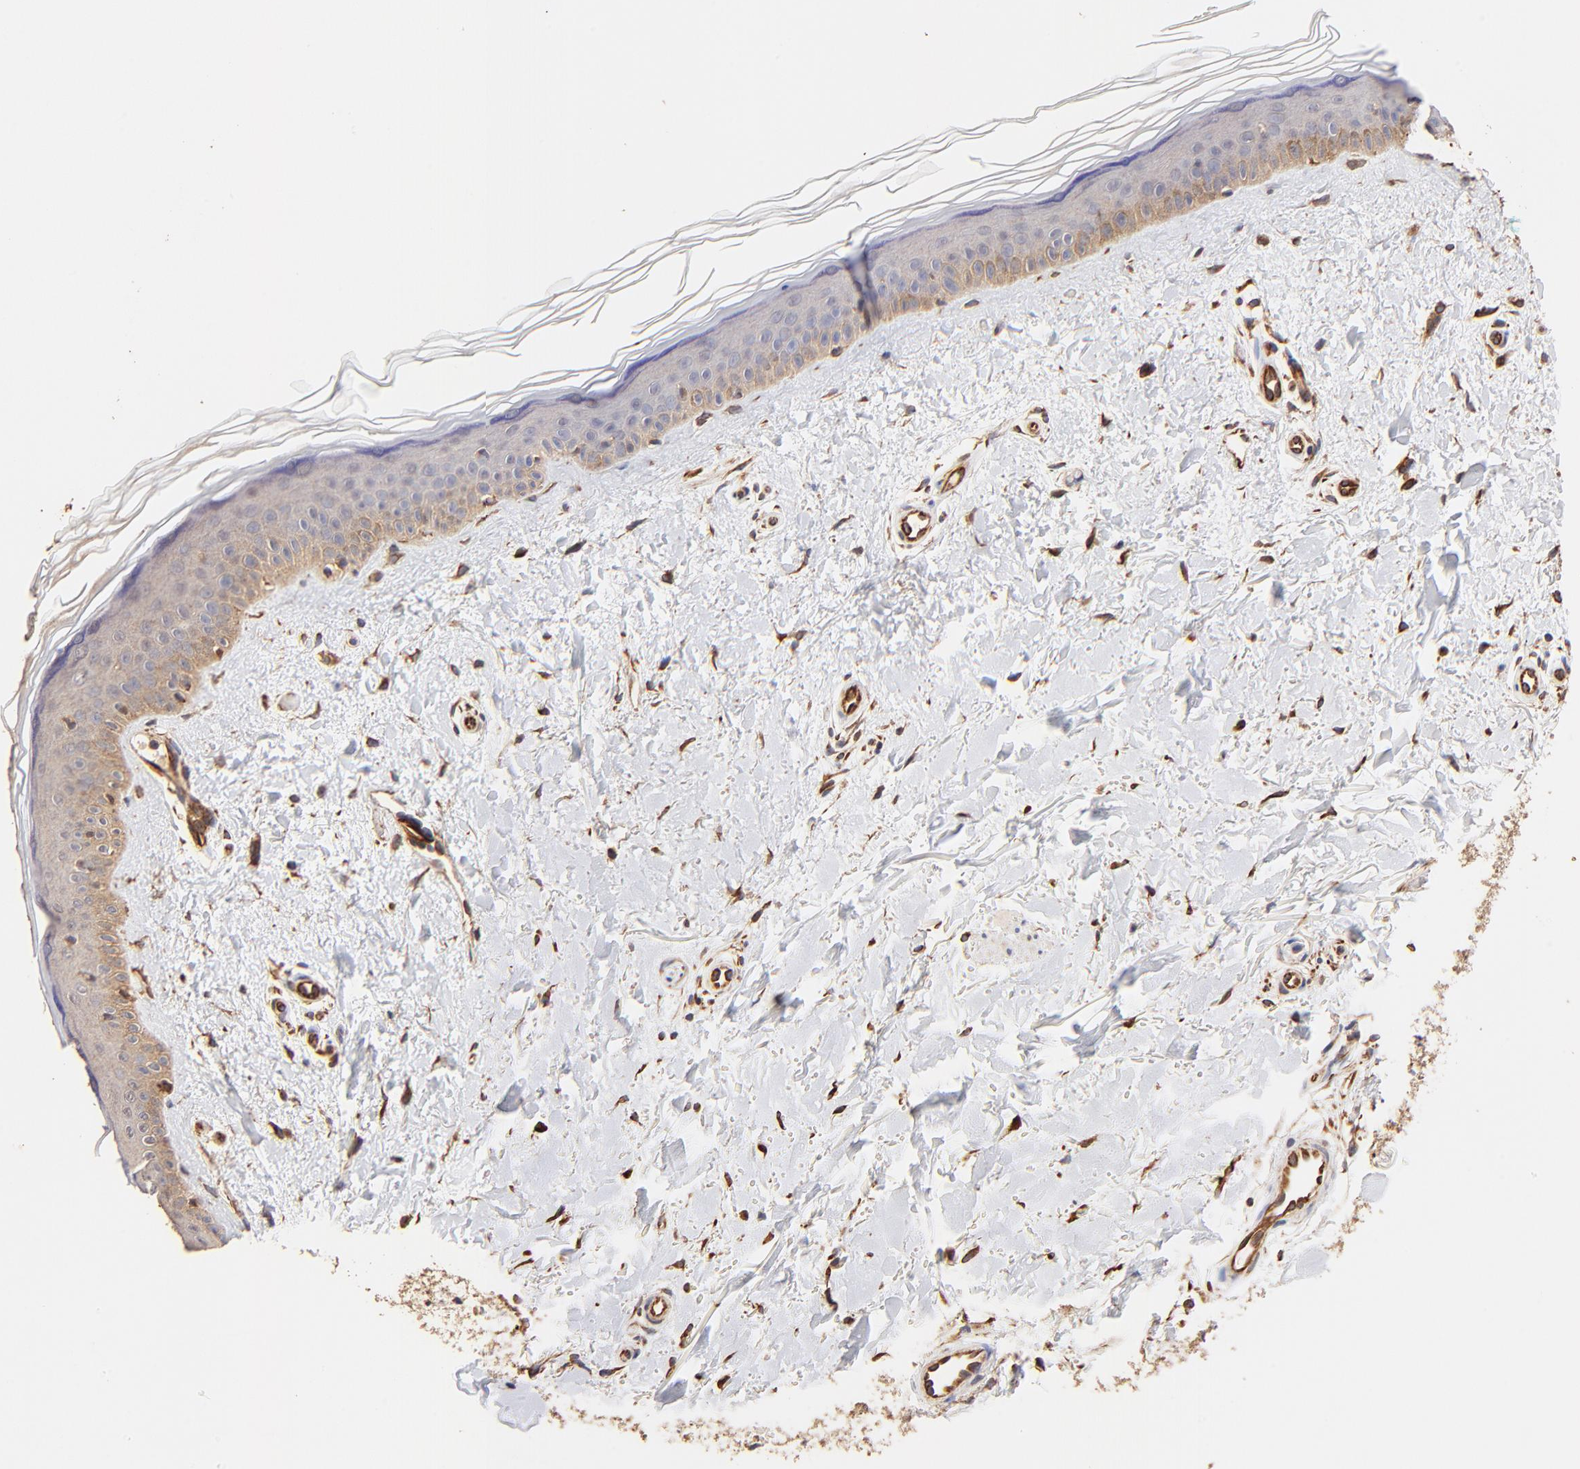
{"staining": {"intensity": "moderate", "quantity": ">75%", "location": "cytoplasmic/membranous"}, "tissue": "skin", "cell_type": "Fibroblasts", "image_type": "normal", "snomed": [{"axis": "morphology", "description": "Normal tissue, NOS"}, {"axis": "topography", "description": "Skin"}], "caption": "This photomicrograph demonstrates benign skin stained with IHC to label a protein in brown. The cytoplasmic/membranous of fibroblasts show moderate positivity for the protein. Nuclei are counter-stained blue.", "gene": "TNFAIP3", "patient": {"sex": "female", "age": 19}}